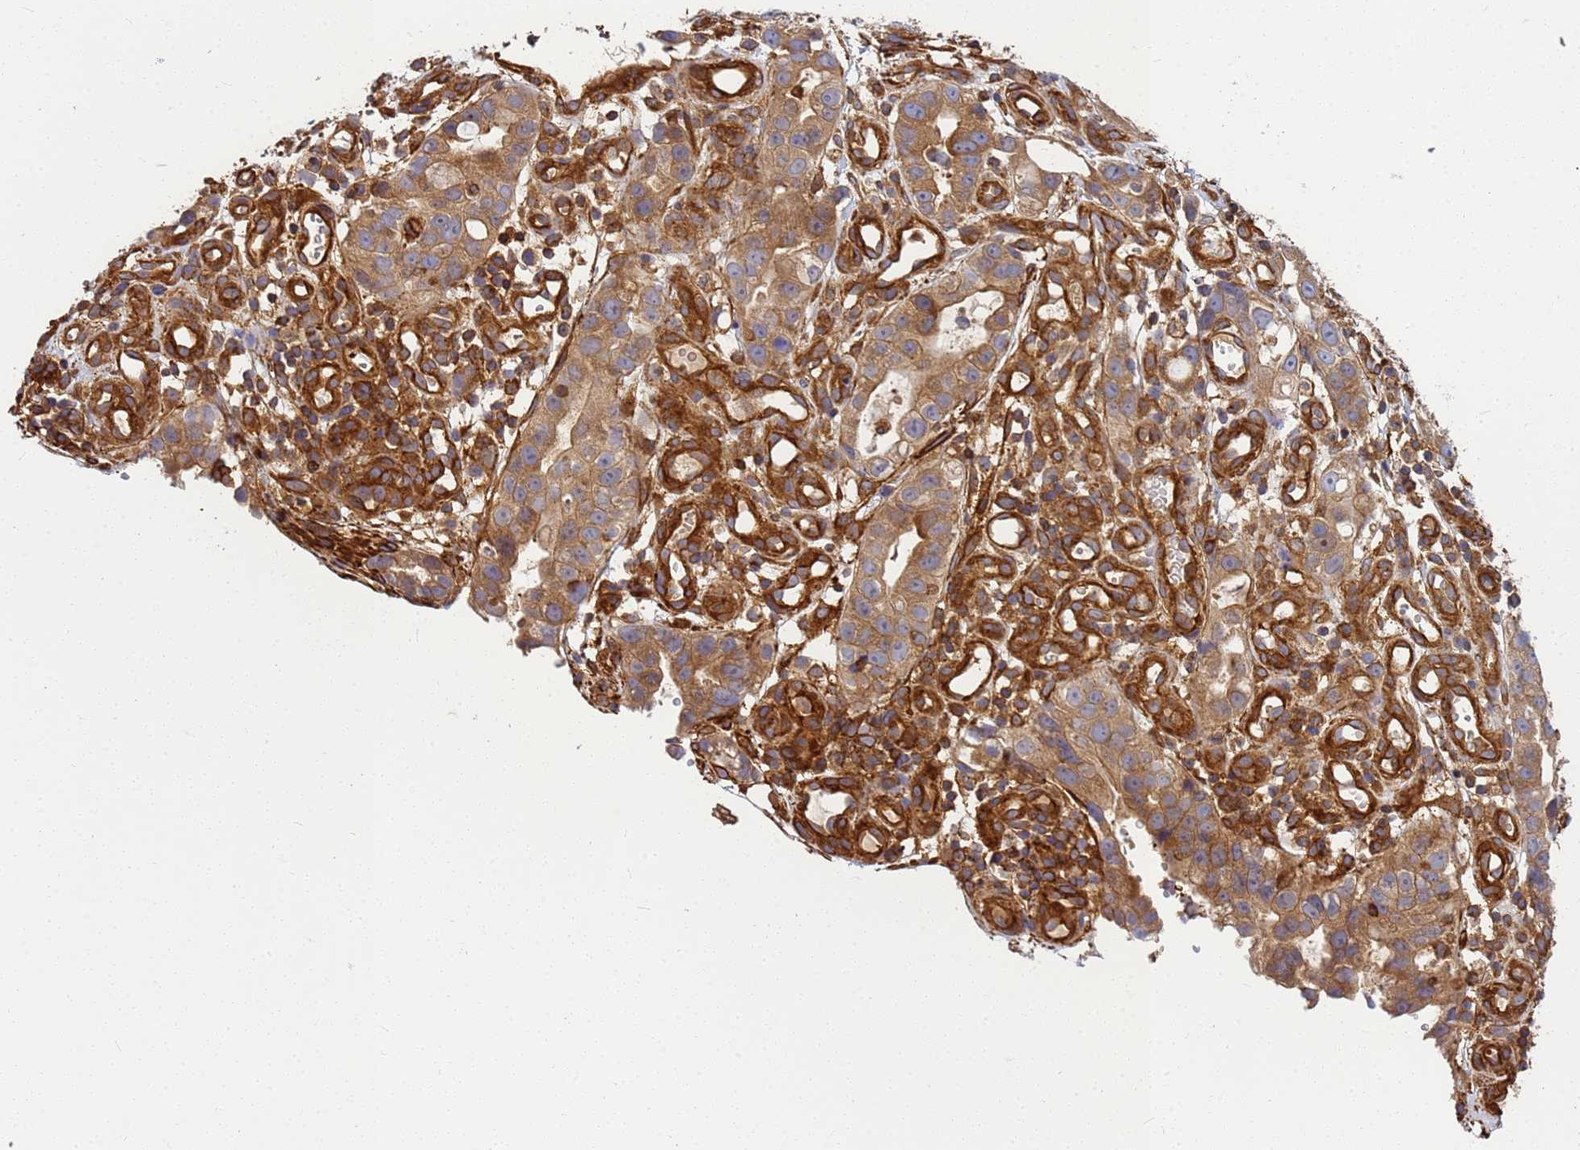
{"staining": {"intensity": "moderate", "quantity": ">75%", "location": "cytoplasmic/membranous"}, "tissue": "stomach cancer", "cell_type": "Tumor cells", "image_type": "cancer", "snomed": [{"axis": "morphology", "description": "Adenocarcinoma, NOS"}, {"axis": "topography", "description": "Stomach"}], "caption": "Moderate cytoplasmic/membranous expression is seen in about >75% of tumor cells in stomach cancer. (Brightfield microscopy of DAB IHC at high magnification).", "gene": "C2CD5", "patient": {"sex": "male", "age": 55}}